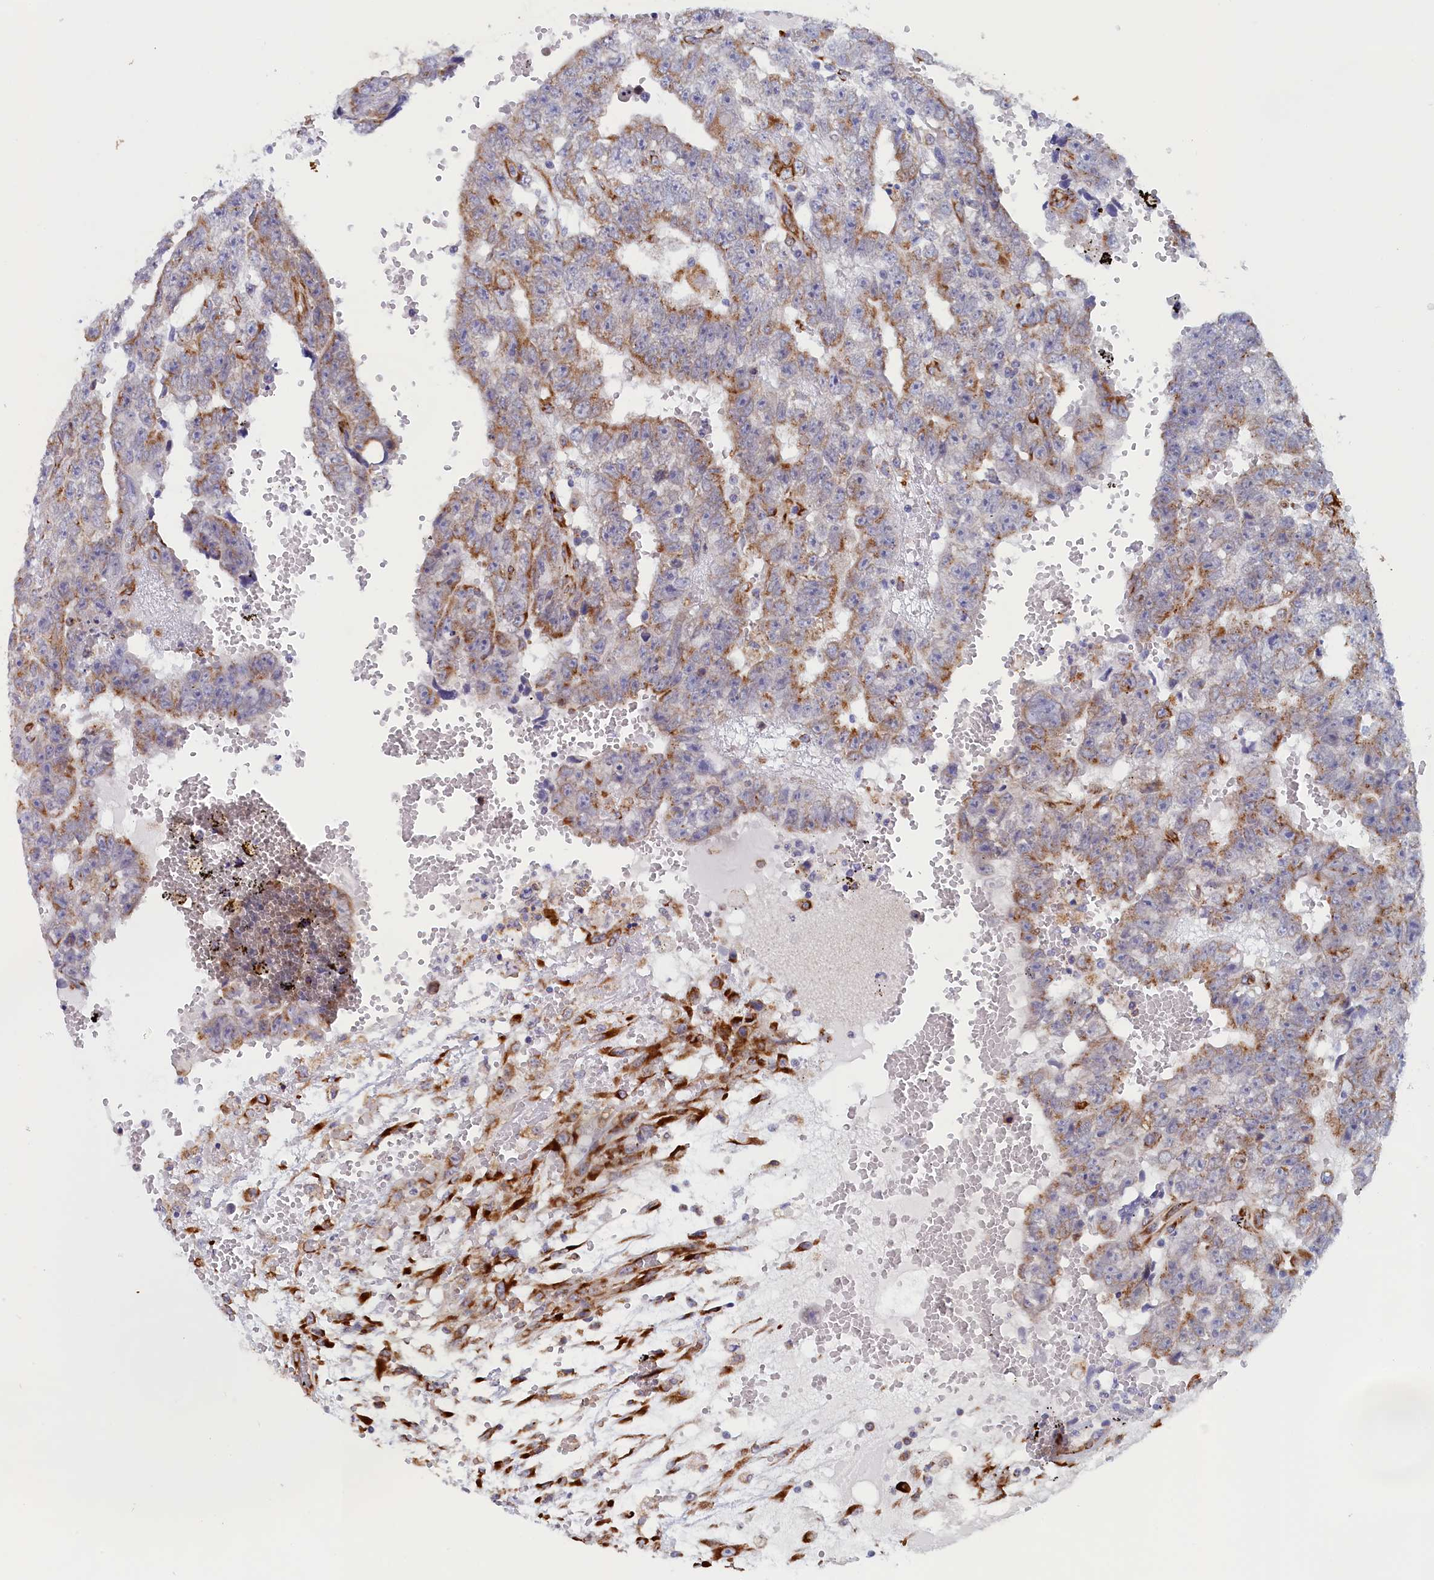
{"staining": {"intensity": "moderate", "quantity": "<25%", "location": "cytoplasmic/membranous"}, "tissue": "testis cancer", "cell_type": "Tumor cells", "image_type": "cancer", "snomed": [{"axis": "morphology", "description": "Carcinoma, Embryonal, NOS"}, {"axis": "topography", "description": "Testis"}], "caption": "Immunohistochemistry image of neoplastic tissue: human testis embryonal carcinoma stained using immunohistochemistry (IHC) displays low levels of moderate protein expression localized specifically in the cytoplasmic/membranous of tumor cells, appearing as a cytoplasmic/membranous brown color.", "gene": "CCDC68", "patient": {"sex": "male", "age": 25}}